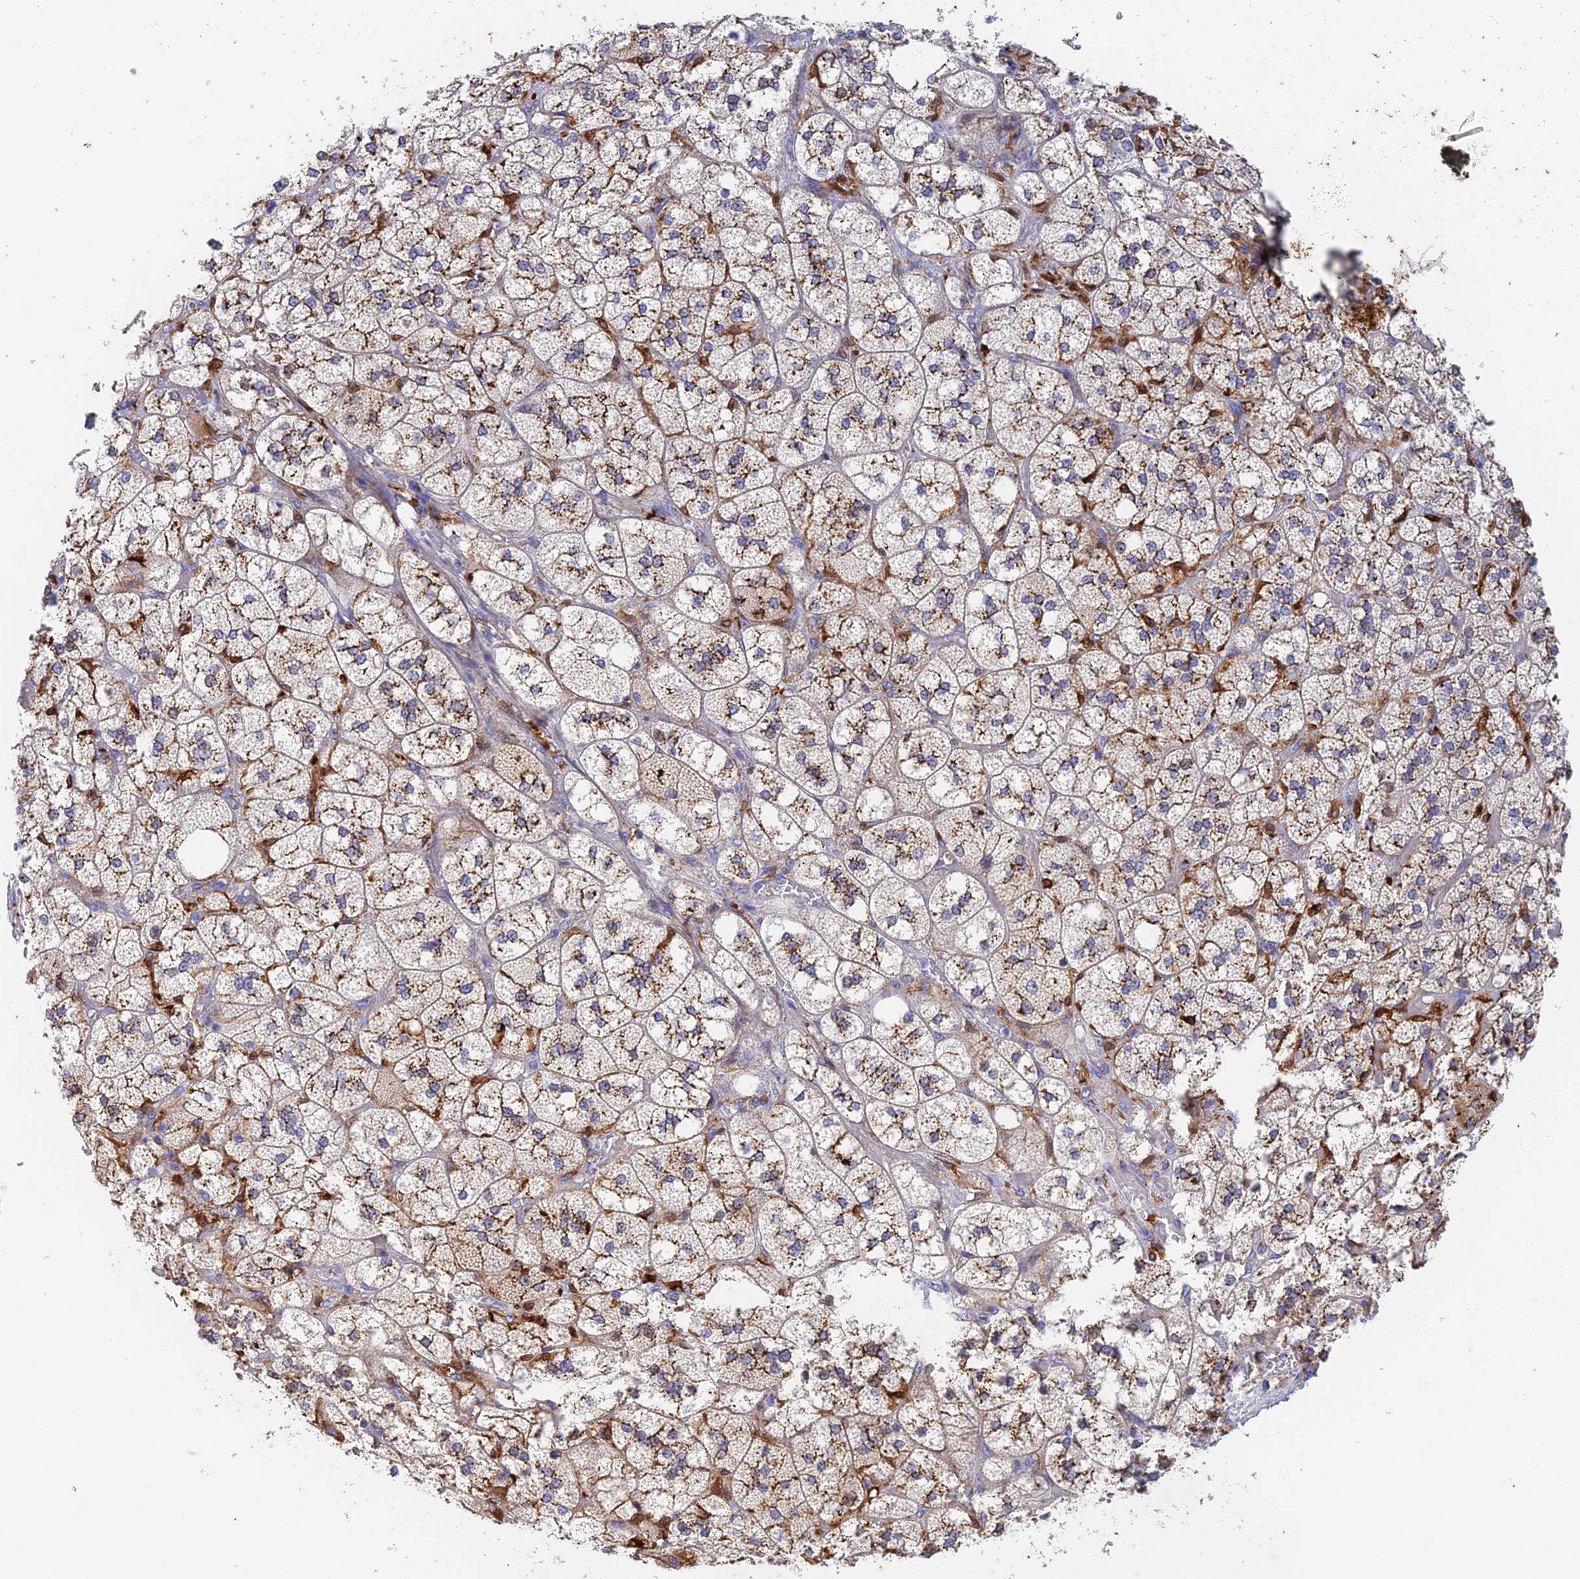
{"staining": {"intensity": "strong", "quantity": "25%-75%", "location": "cytoplasmic/membranous"}, "tissue": "adrenal gland", "cell_type": "Glandular cells", "image_type": "normal", "snomed": [{"axis": "morphology", "description": "Normal tissue, NOS"}, {"axis": "topography", "description": "Adrenal gland"}], "caption": "The immunohistochemical stain highlights strong cytoplasmic/membranous staining in glandular cells of unremarkable adrenal gland. (IHC, brightfield microscopy, high magnification).", "gene": "SLC24A3", "patient": {"sex": "male", "age": 61}}